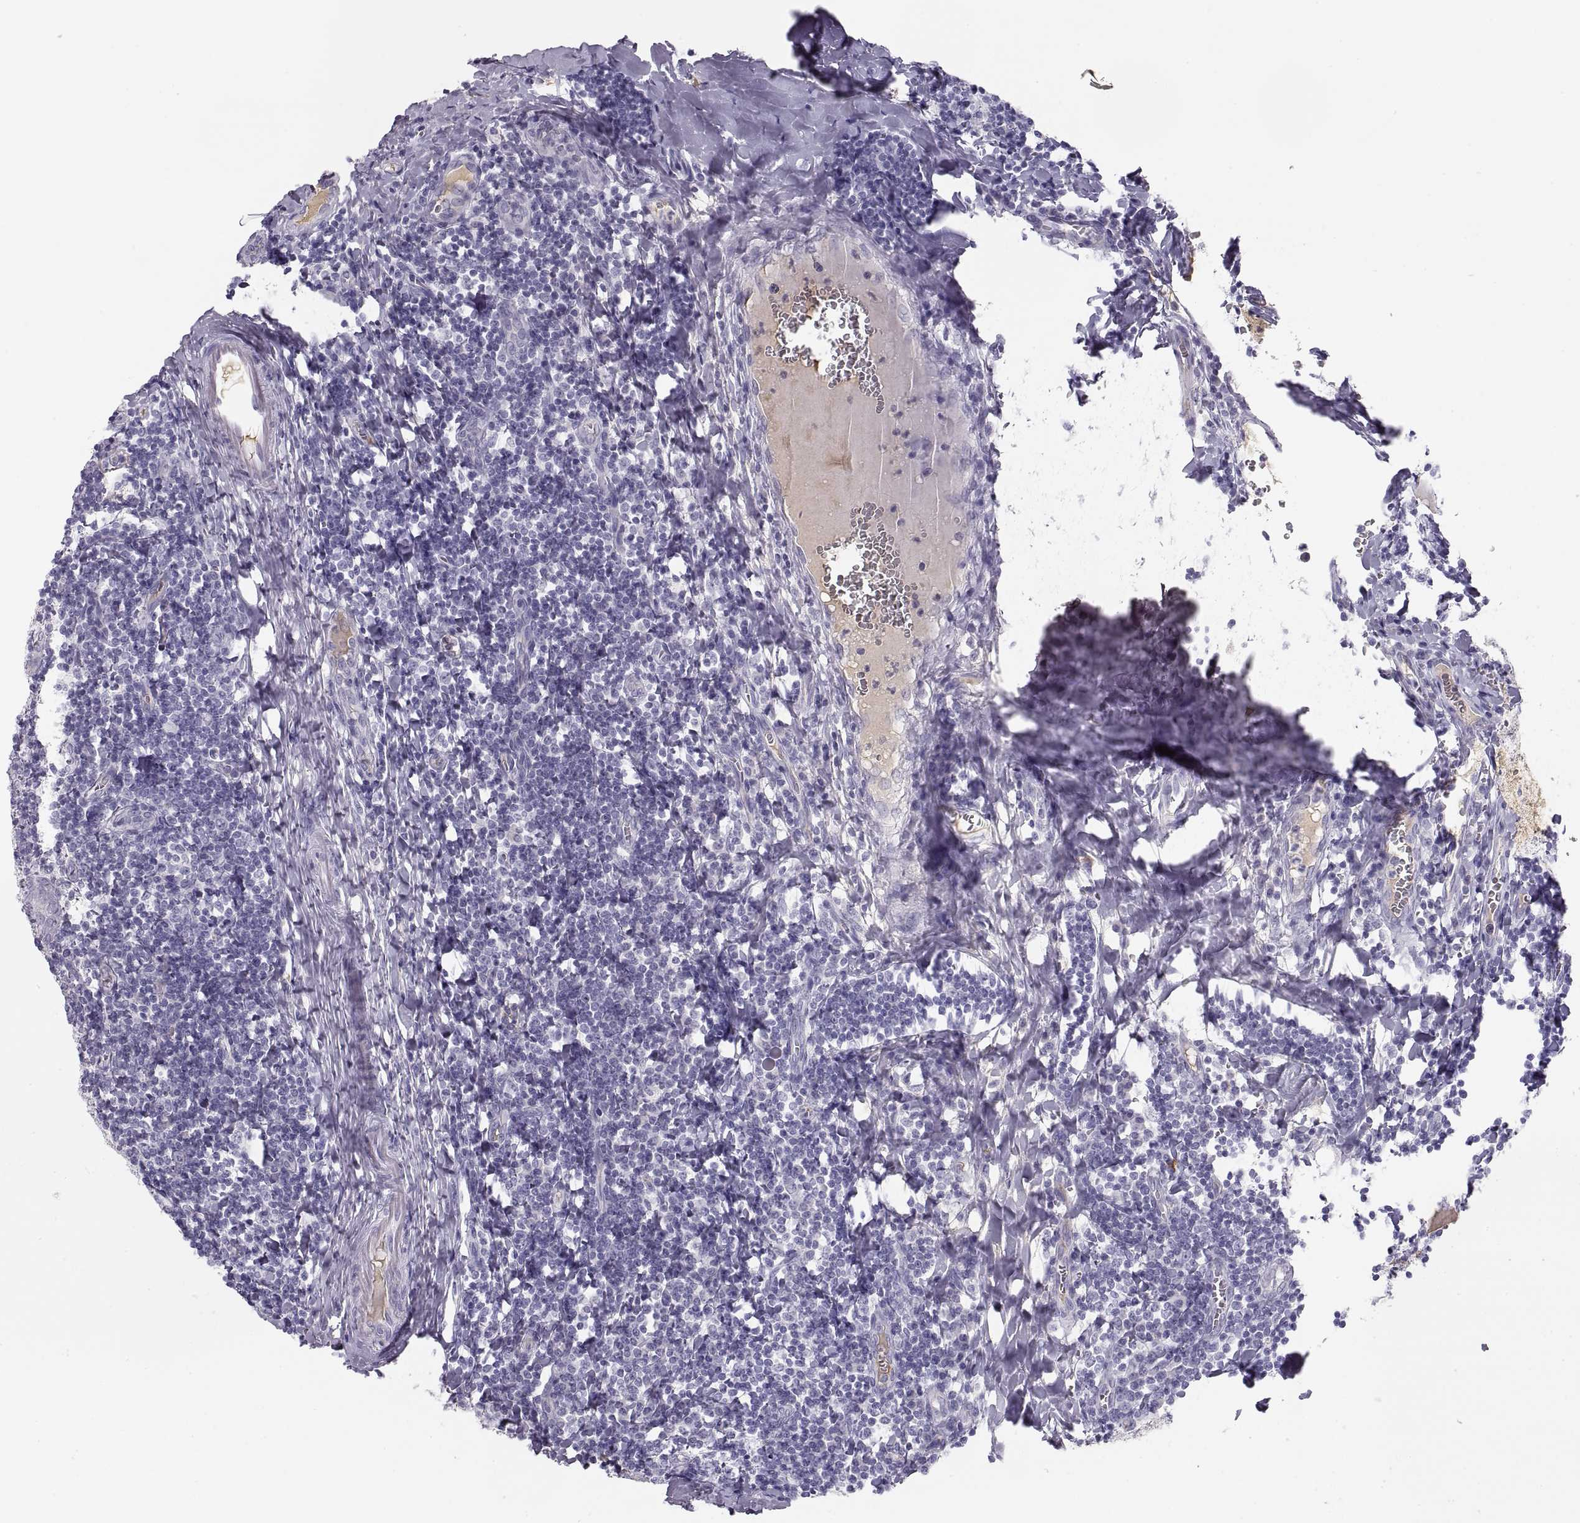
{"staining": {"intensity": "negative", "quantity": "none", "location": "none"}, "tissue": "tonsil", "cell_type": "Germinal center cells", "image_type": "normal", "snomed": [{"axis": "morphology", "description": "Normal tissue, NOS"}, {"axis": "morphology", "description": "Inflammation, NOS"}, {"axis": "topography", "description": "Tonsil"}], "caption": "IHC histopathology image of unremarkable tonsil: tonsil stained with DAB reveals no significant protein staining in germinal center cells.", "gene": "MAGEB2", "patient": {"sex": "female", "age": 31}}